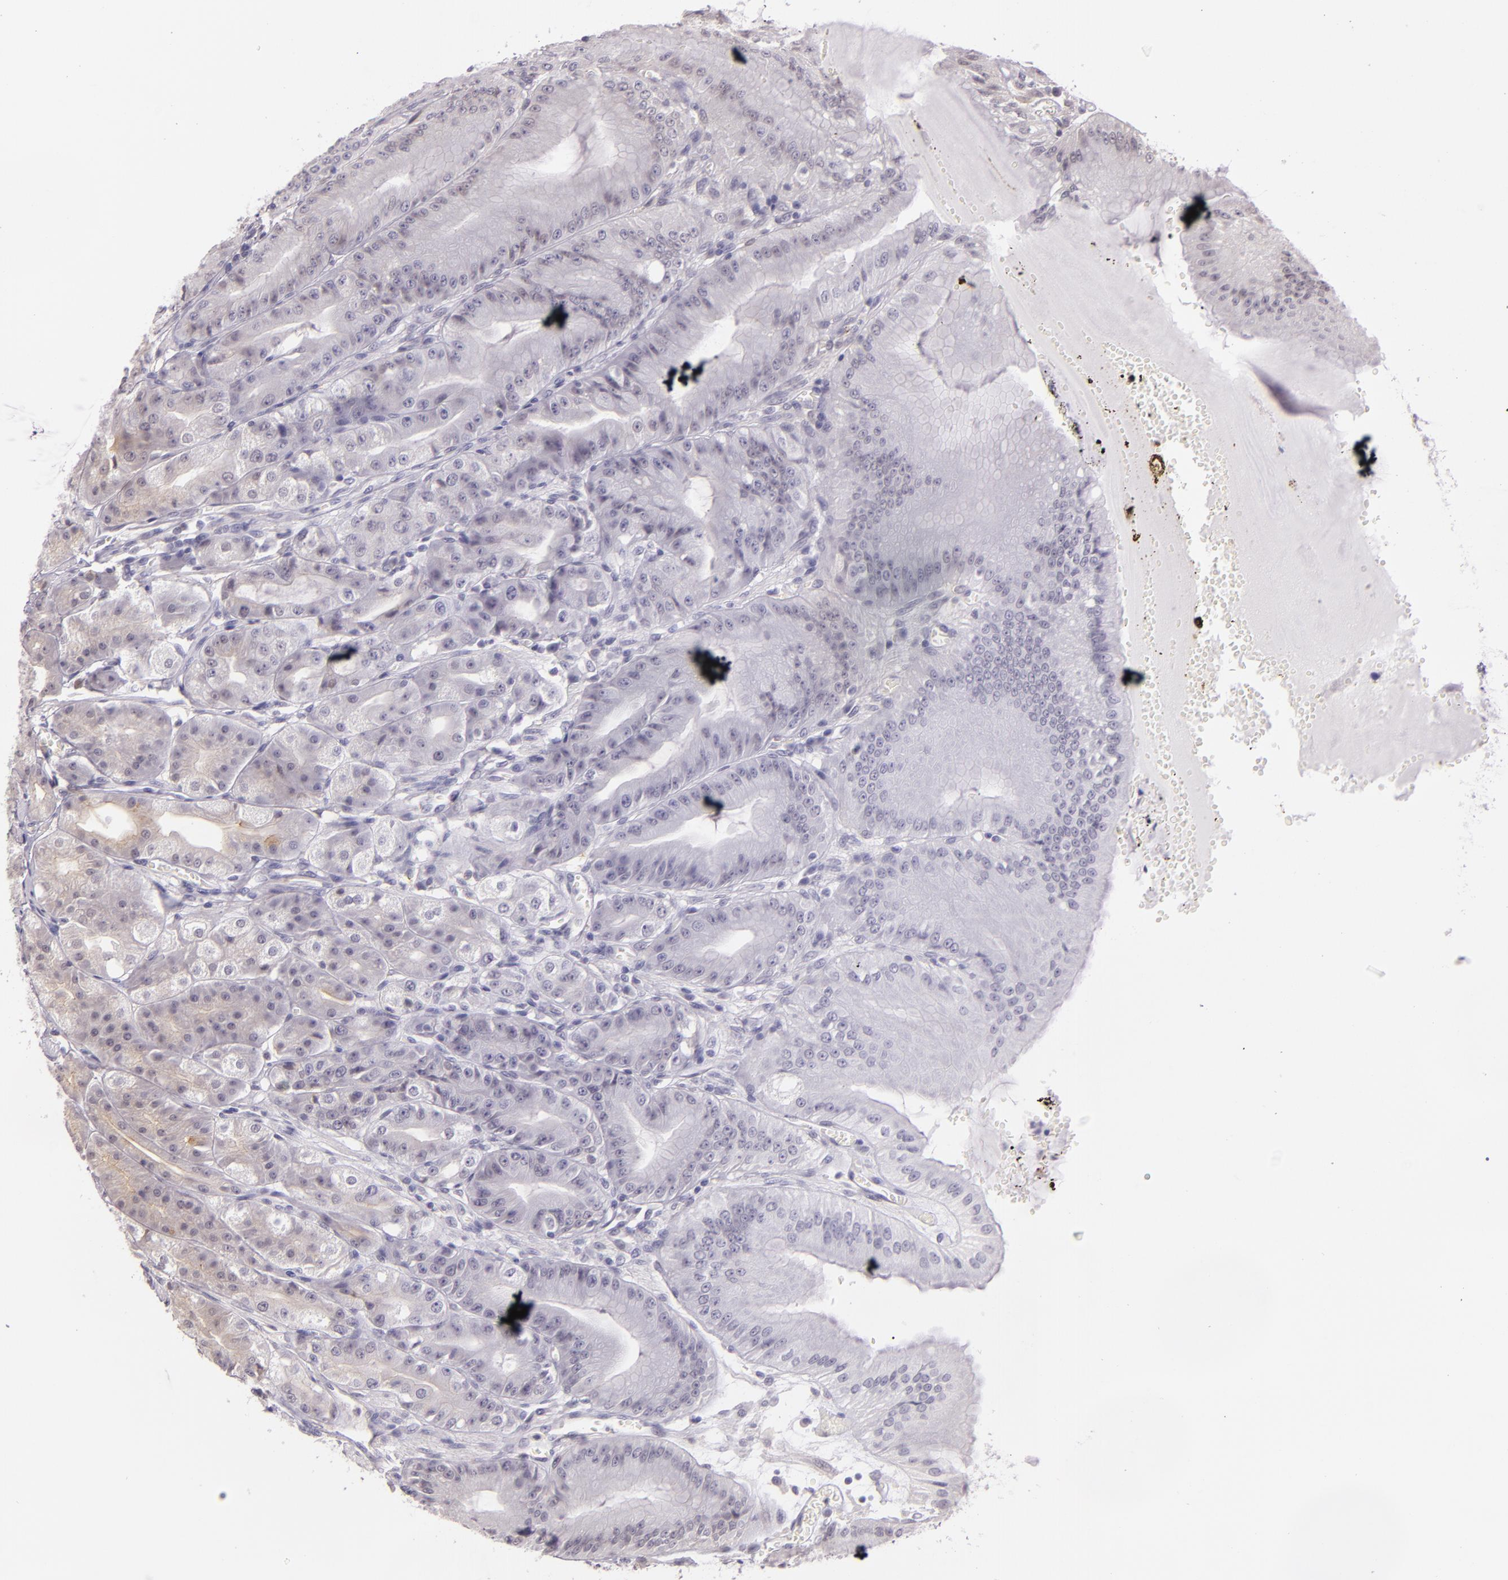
{"staining": {"intensity": "weak", "quantity": "<25%", "location": "cytoplasmic/membranous"}, "tissue": "stomach", "cell_type": "Glandular cells", "image_type": "normal", "snomed": [{"axis": "morphology", "description": "Normal tissue, NOS"}, {"axis": "topography", "description": "Stomach, lower"}], "caption": "High magnification brightfield microscopy of normal stomach stained with DAB (brown) and counterstained with hematoxylin (blue): glandular cells show no significant positivity.", "gene": "ARMH4", "patient": {"sex": "male", "age": 71}}